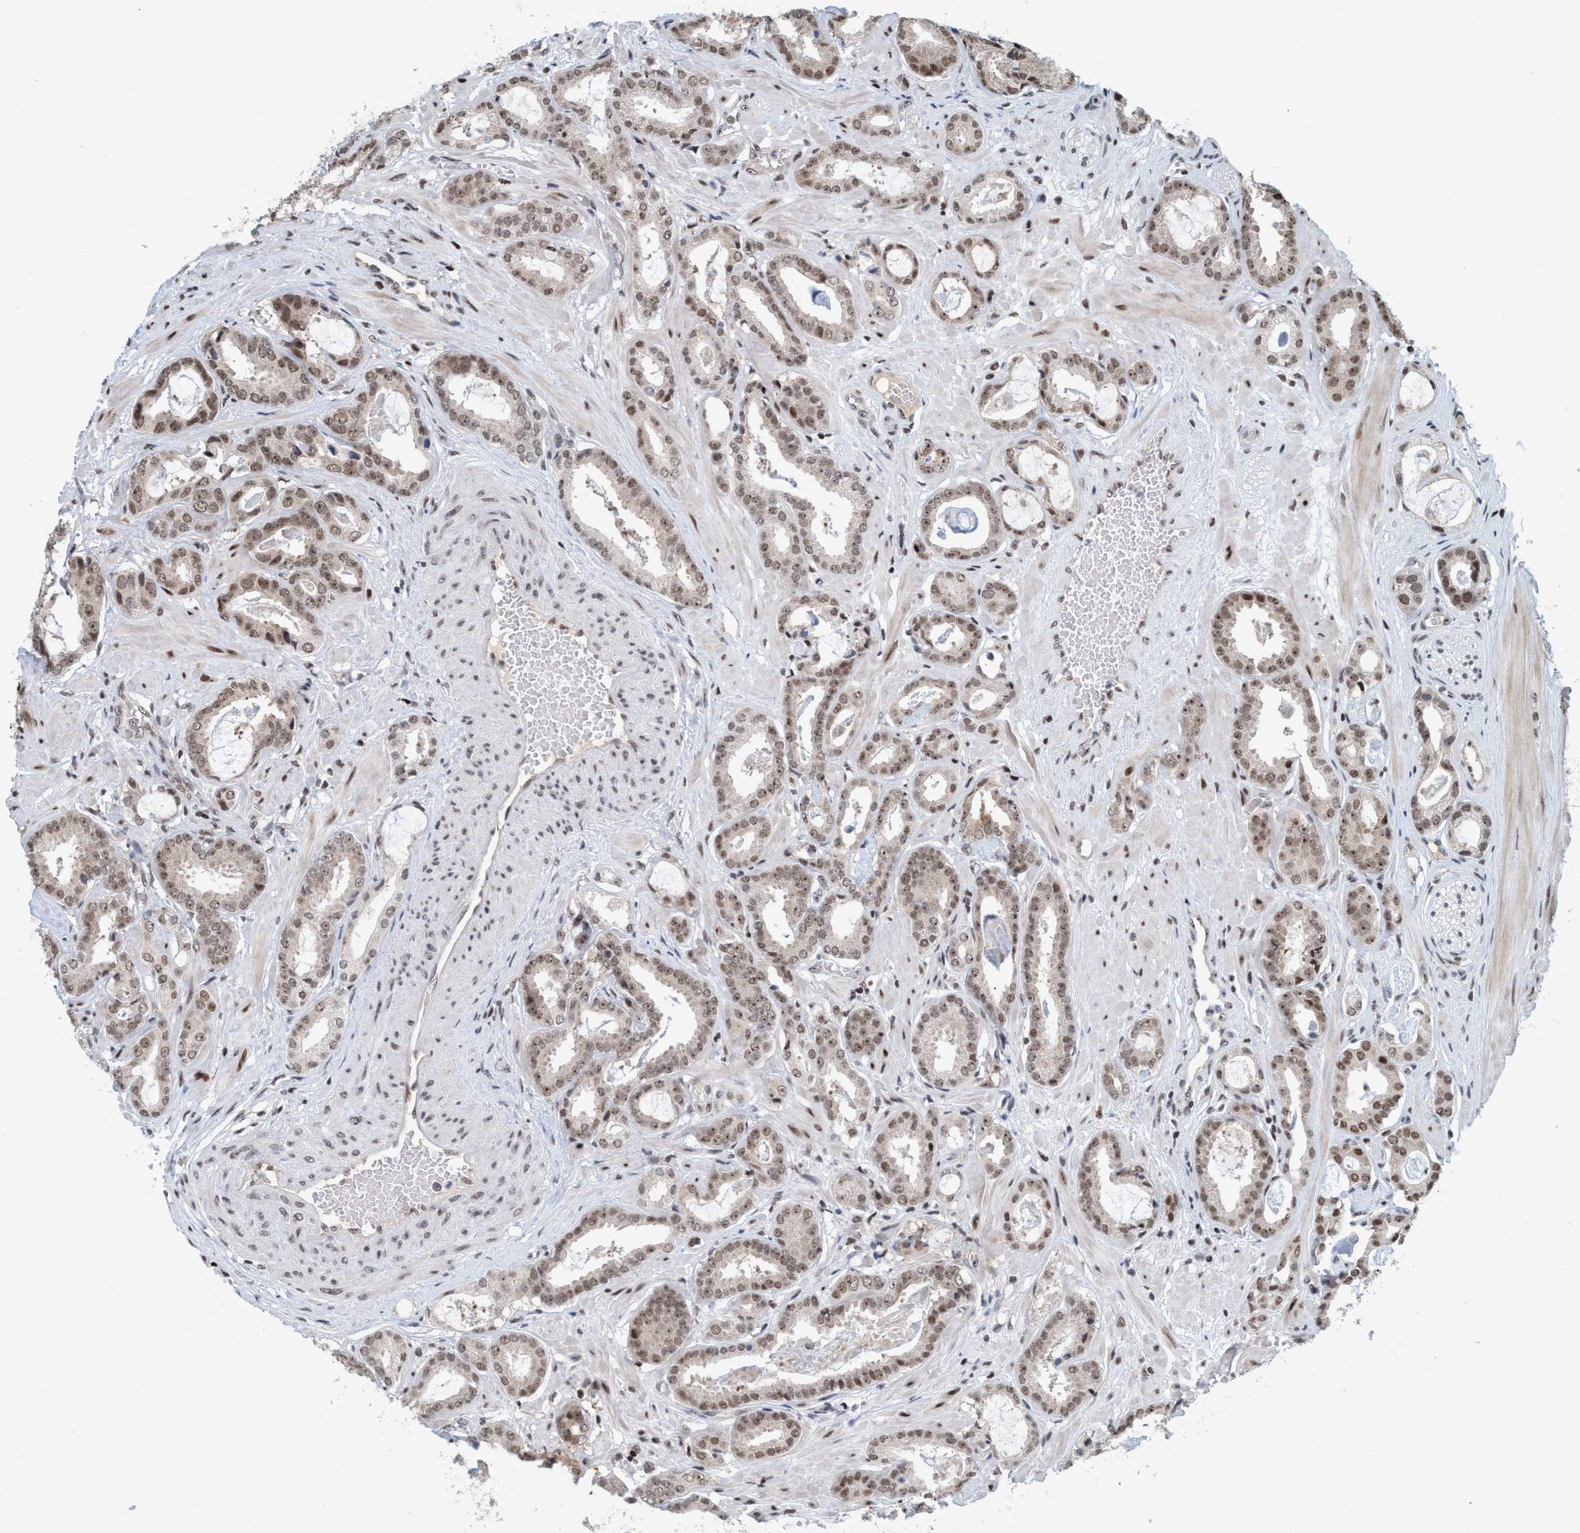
{"staining": {"intensity": "moderate", "quantity": ">75%", "location": "nuclear"}, "tissue": "prostate cancer", "cell_type": "Tumor cells", "image_type": "cancer", "snomed": [{"axis": "morphology", "description": "Adenocarcinoma, Low grade"}, {"axis": "topography", "description": "Prostate"}], "caption": "Prostate low-grade adenocarcinoma tissue displays moderate nuclear staining in approximately >75% of tumor cells, visualized by immunohistochemistry. The staining was performed using DAB, with brown indicating positive protein expression. Nuclei are stained blue with hematoxylin.", "gene": "SMCR8", "patient": {"sex": "male", "age": 53}}